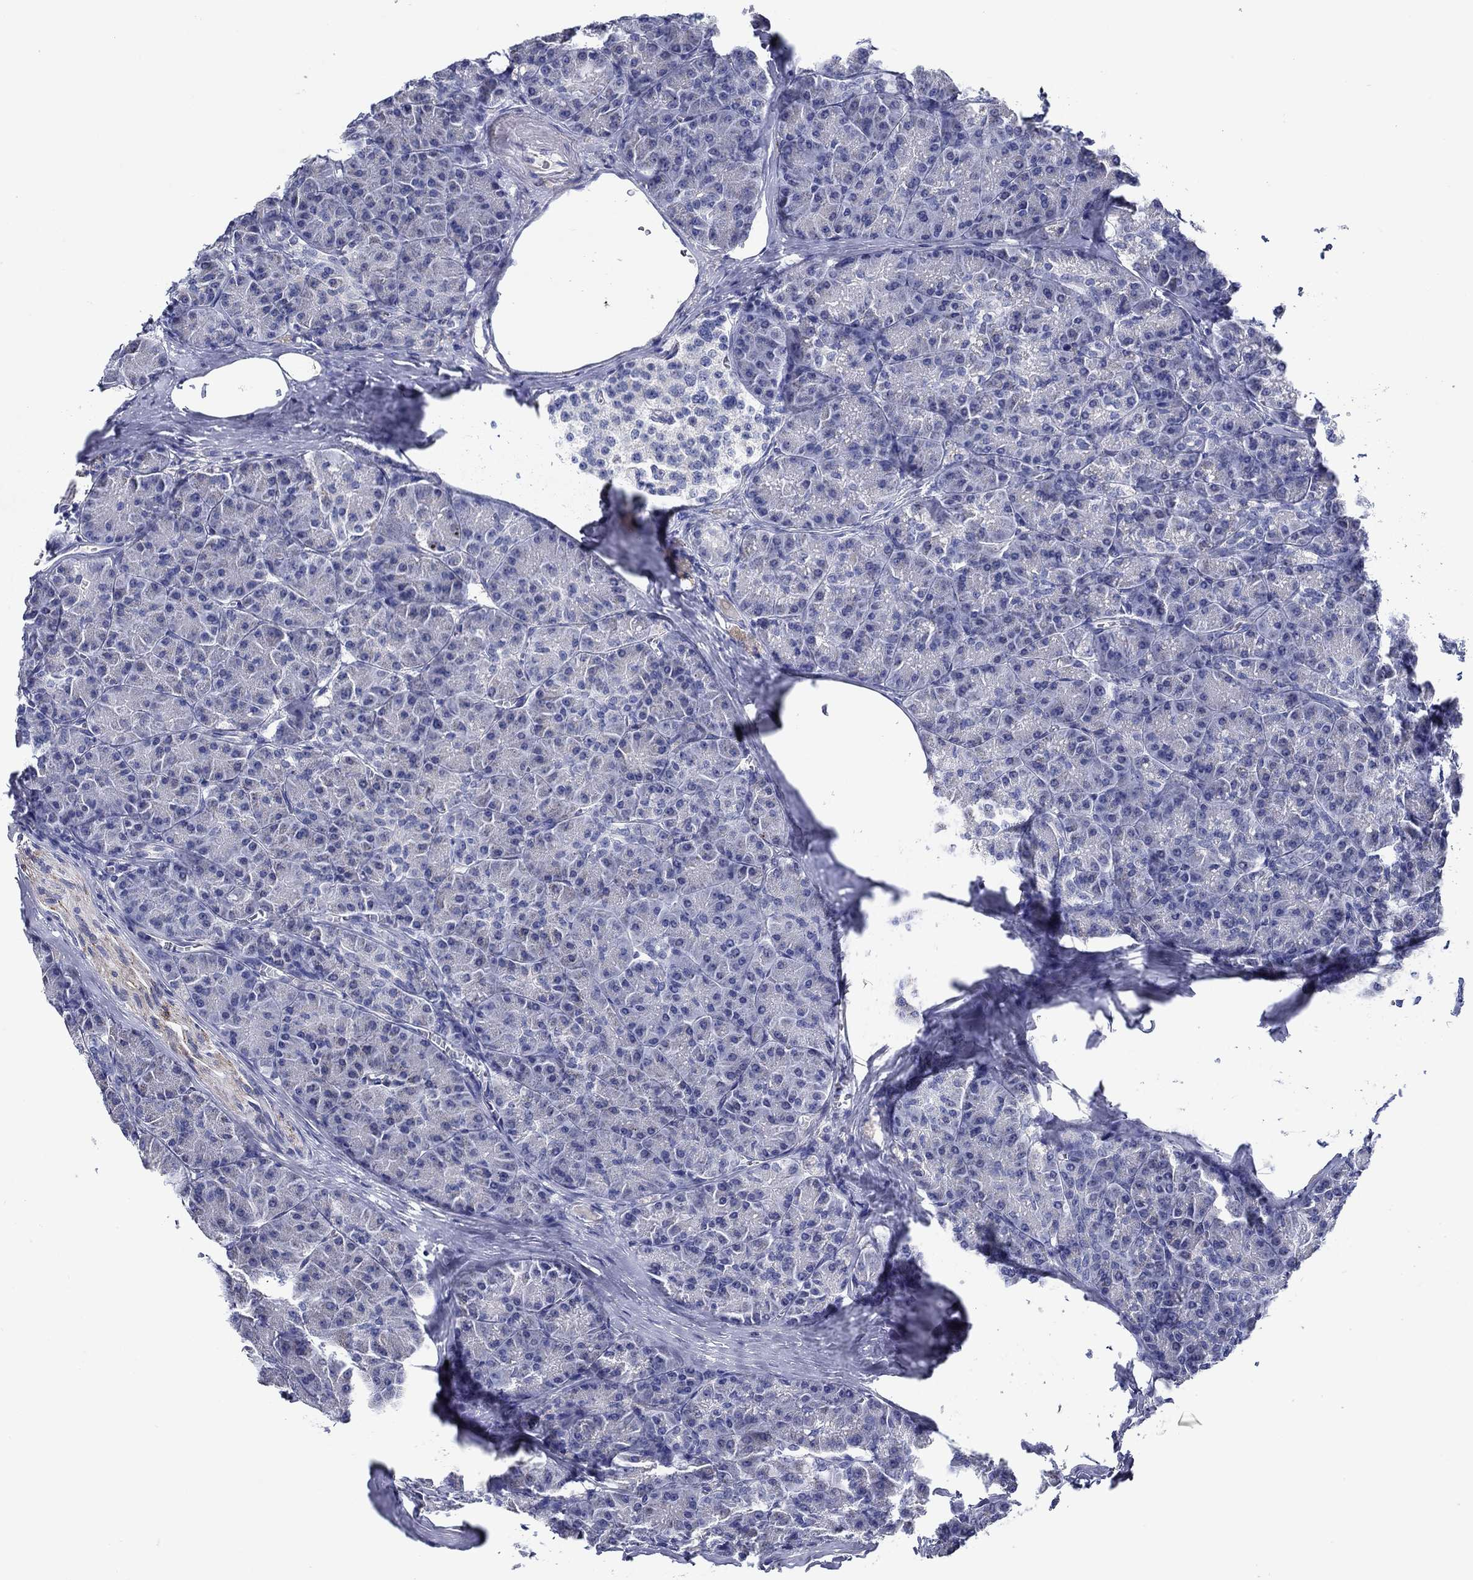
{"staining": {"intensity": "negative", "quantity": "none", "location": "none"}, "tissue": "pancreas", "cell_type": "Exocrine glandular cells", "image_type": "normal", "snomed": [{"axis": "morphology", "description": "Normal tissue, NOS"}, {"axis": "topography", "description": "Pancreas"}], "caption": "Immunohistochemistry of unremarkable human pancreas demonstrates no expression in exocrine glandular cells.", "gene": "MC2R", "patient": {"sex": "male", "age": 57}}